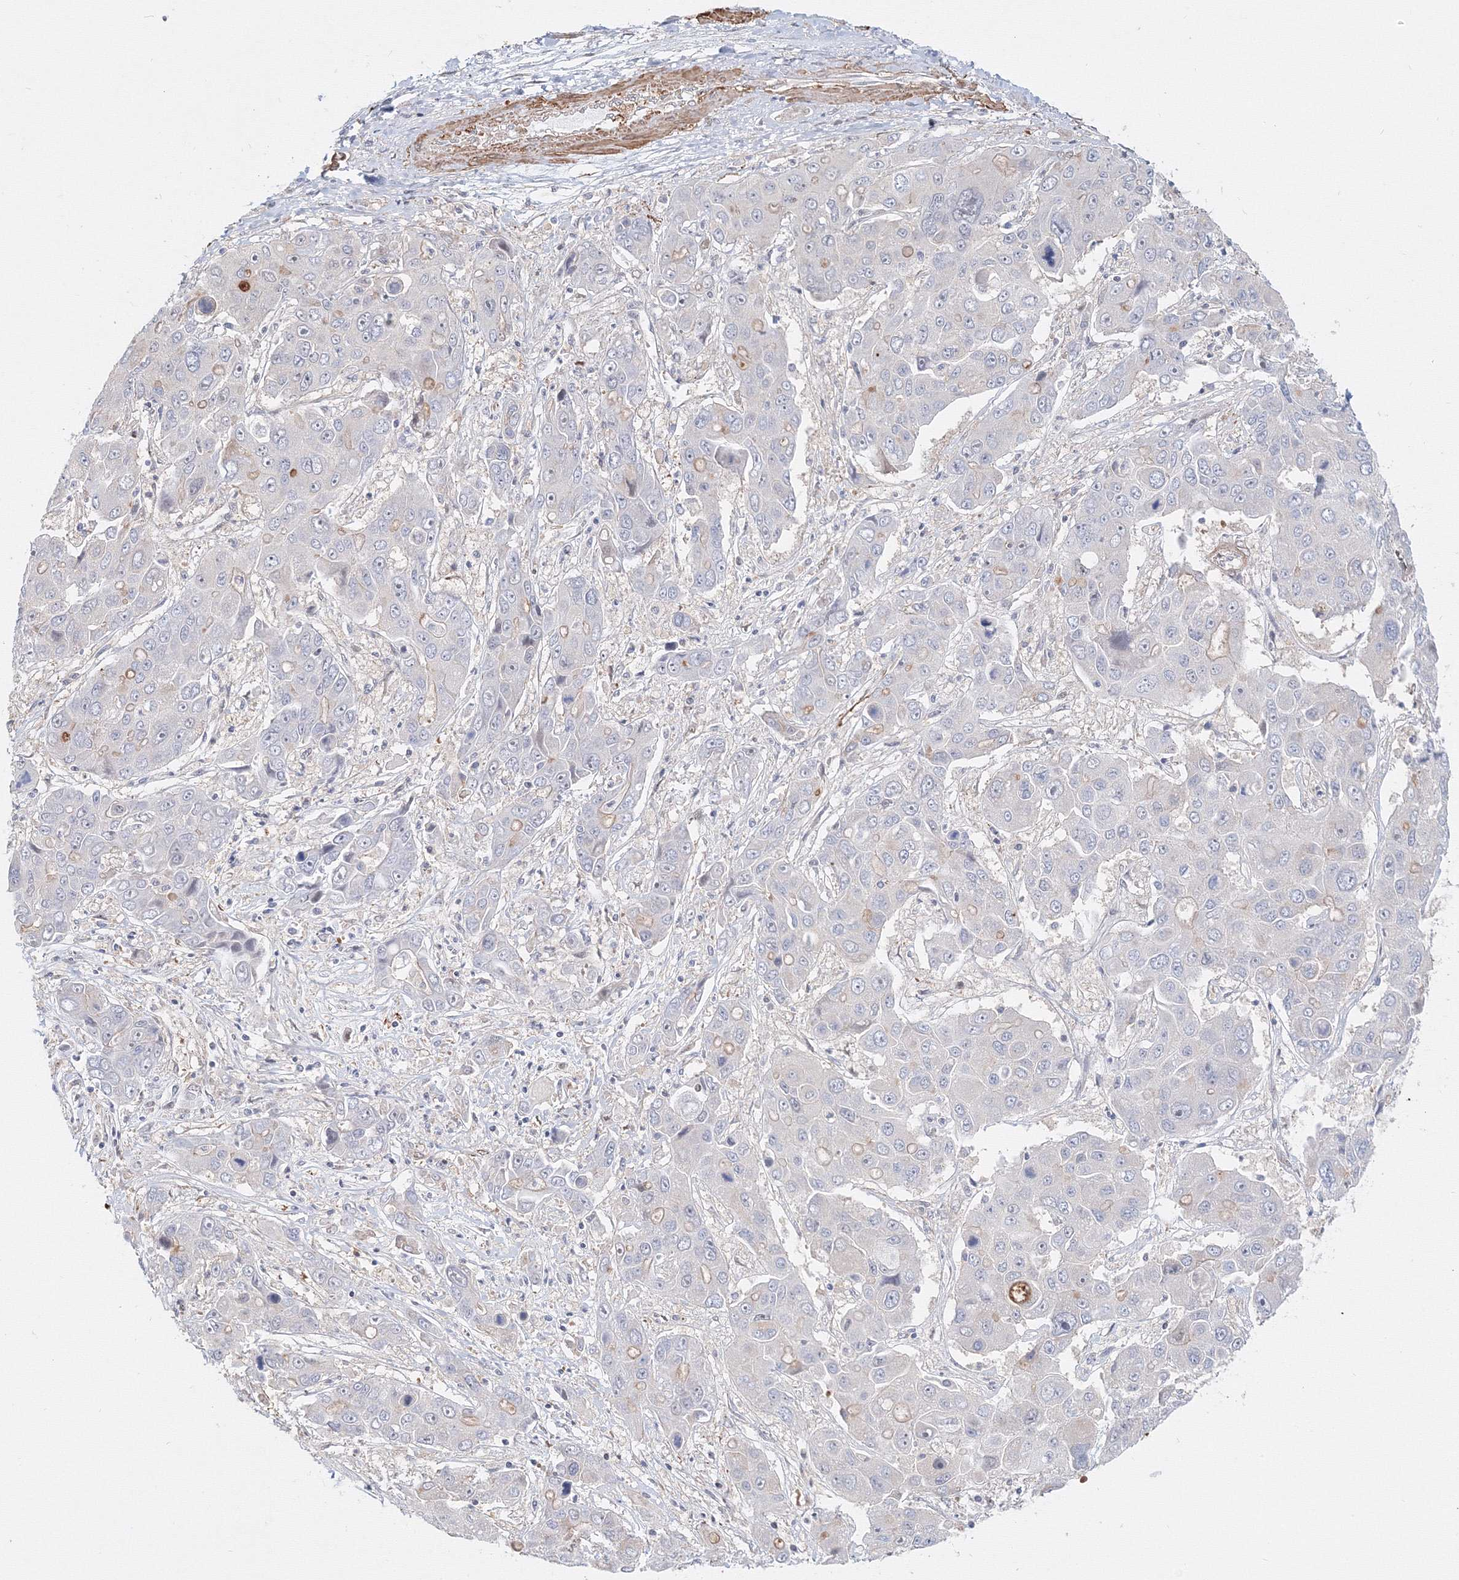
{"staining": {"intensity": "negative", "quantity": "none", "location": "none"}, "tissue": "liver cancer", "cell_type": "Tumor cells", "image_type": "cancer", "snomed": [{"axis": "morphology", "description": "Cholangiocarcinoma"}, {"axis": "topography", "description": "Liver"}], "caption": "Immunohistochemistry of human cholangiocarcinoma (liver) reveals no expression in tumor cells.", "gene": "ARHGAP21", "patient": {"sex": "male", "age": 67}}